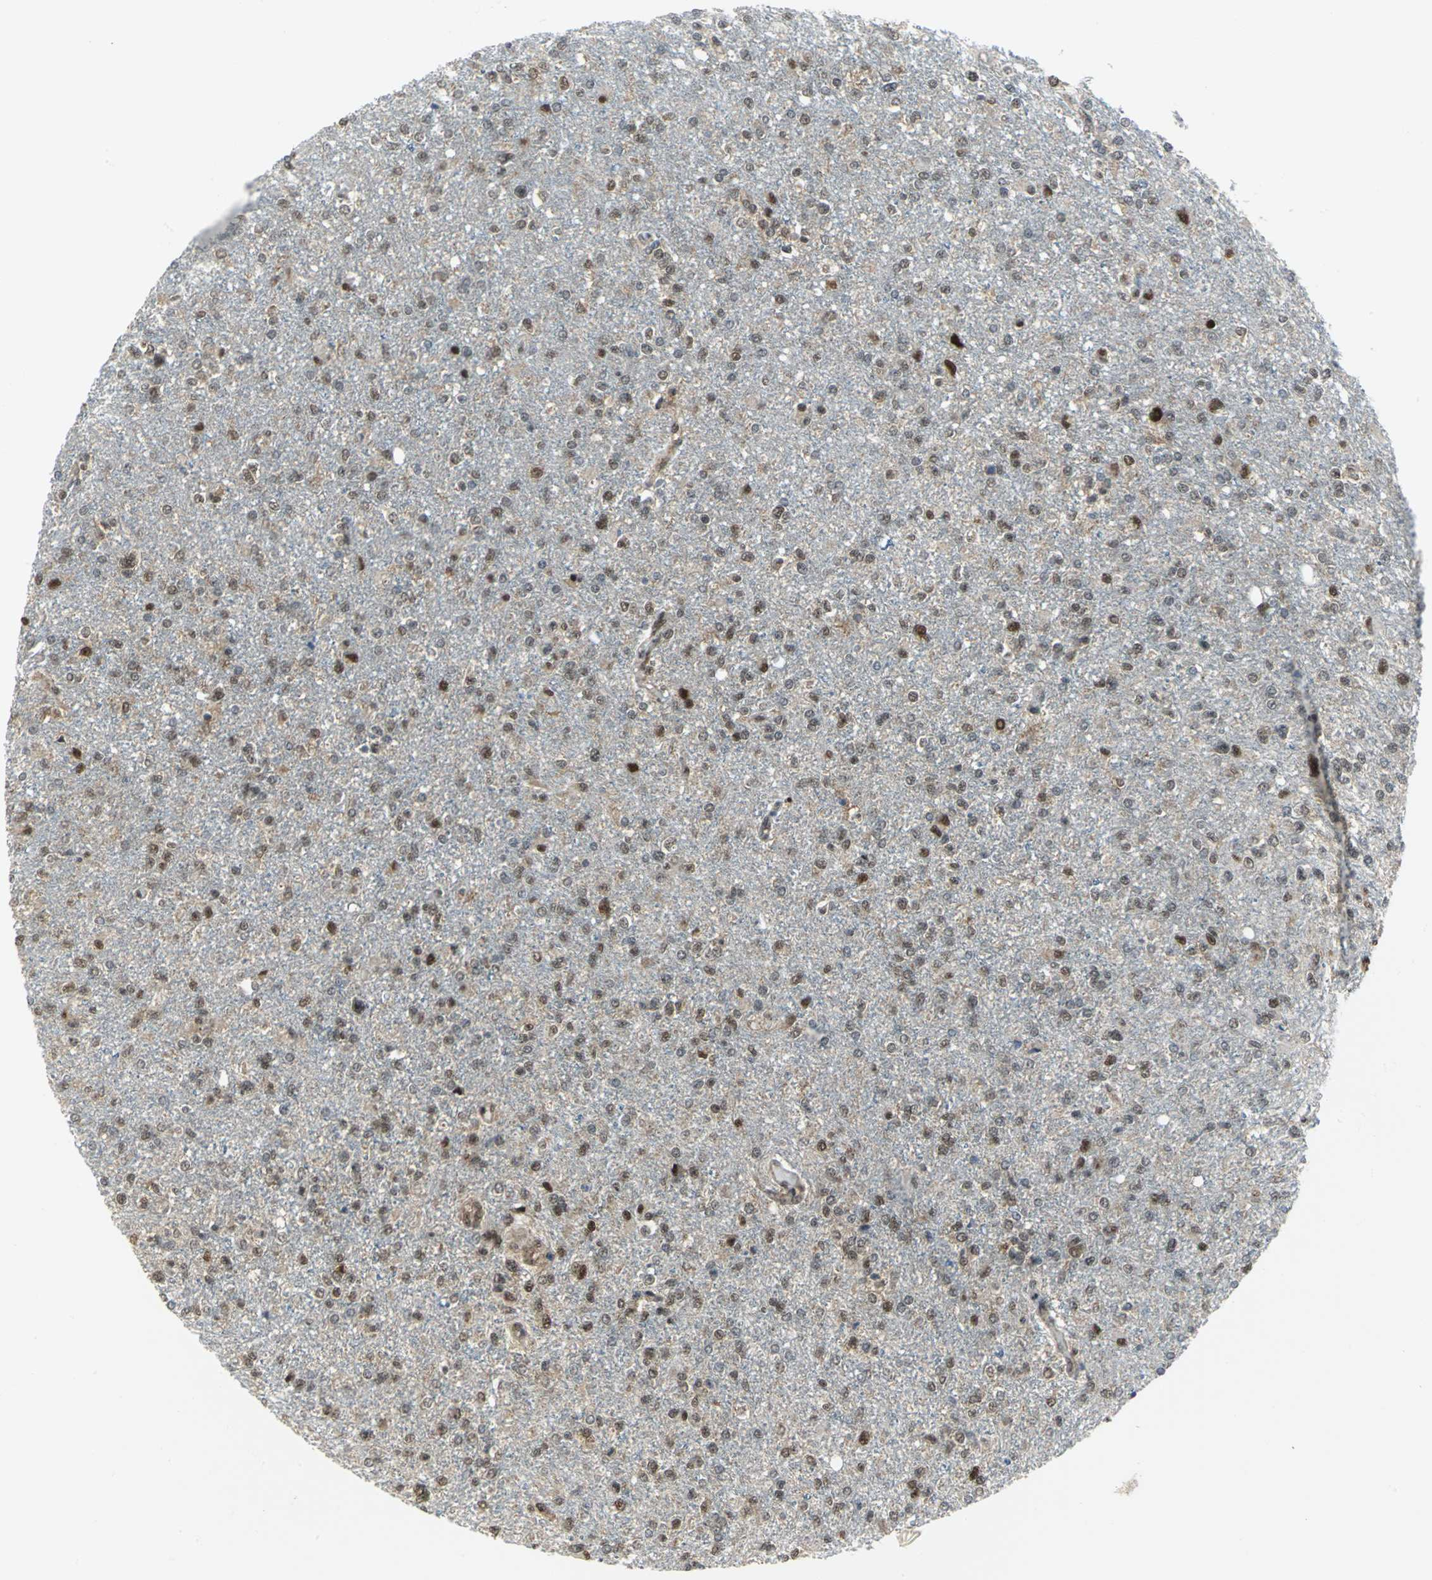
{"staining": {"intensity": "weak", "quantity": "25%-75%", "location": "nuclear"}, "tissue": "glioma", "cell_type": "Tumor cells", "image_type": "cancer", "snomed": [{"axis": "morphology", "description": "Glioma, malignant, High grade"}, {"axis": "topography", "description": "Cerebral cortex"}], "caption": "Immunohistochemistry staining of malignant high-grade glioma, which exhibits low levels of weak nuclear expression in approximately 25%-75% of tumor cells indicating weak nuclear protein staining. The staining was performed using DAB (brown) for protein detection and nuclei were counterstained in hematoxylin (blue).", "gene": "PSMA4", "patient": {"sex": "male", "age": 76}}